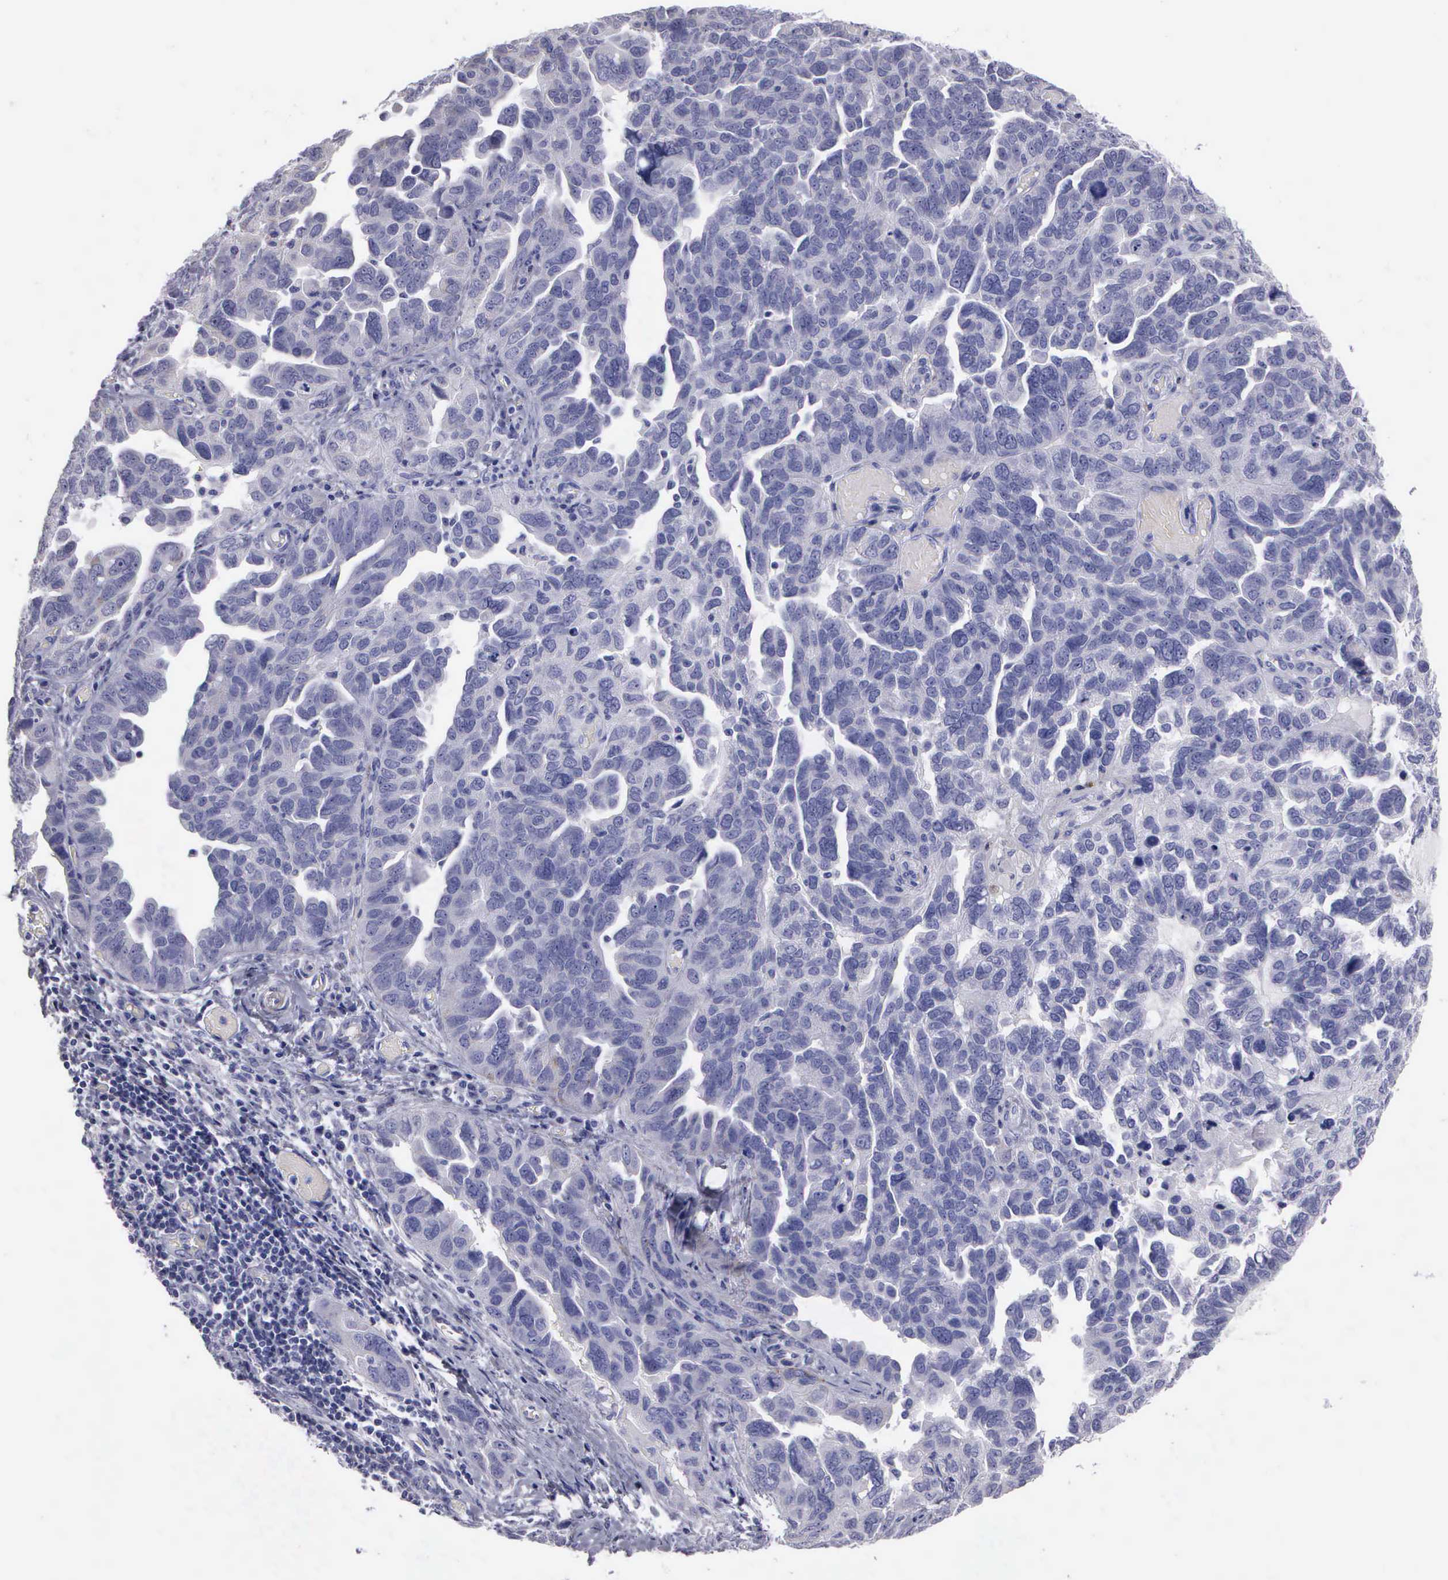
{"staining": {"intensity": "negative", "quantity": "none", "location": "none"}, "tissue": "ovarian cancer", "cell_type": "Tumor cells", "image_type": "cancer", "snomed": [{"axis": "morphology", "description": "Cystadenocarcinoma, serous, NOS"}, {"axis": "topography", "description": "Ovary"}], "caption": "Ovarian cancer (serous cystadenocarcinoma) was stained to show a protein in brown. There is no significant expression in tumor cells.", "gene": "FBLN5", "patient": {"sex": "female", "age": 64}}